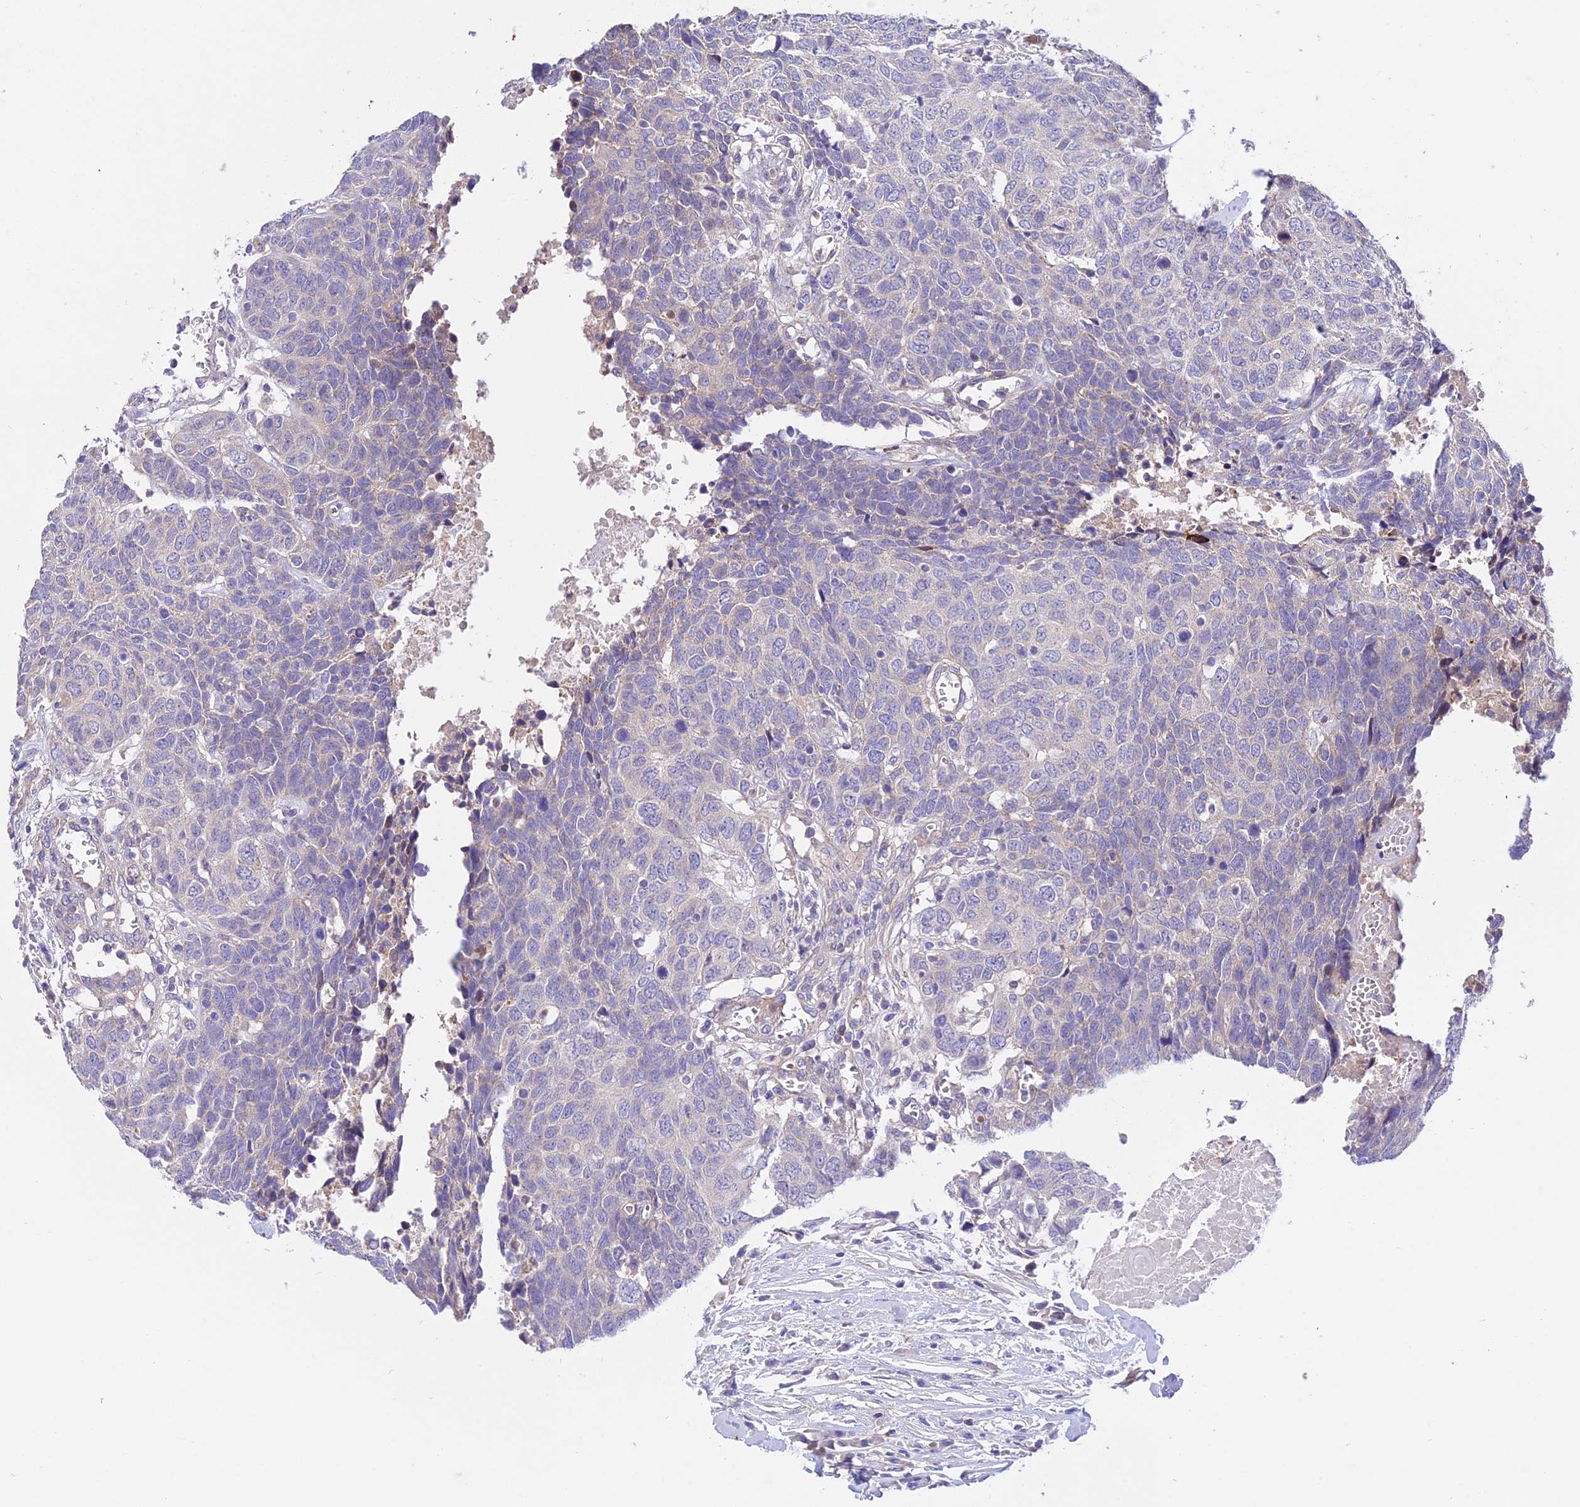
{"staining": {"intensity": "negative", "quantity": "none", "location": "none"}, "tissue": "head and neck cancer", "cell_type": "Tumor cells", "image_type": "cancer", "snomed": [{"axis": "morphology", "description": "Squamous cell carcinoma, NOS"}, {"axis": "topography", "description": "Head-Neck"}], "caption": "Immunohistochemical staining of squamous cell carcinoma (head and neck) shows no significant expression in tumor cells.", "gene": "TRIM43B", "patient": {"sex": "male", "age": 66}}